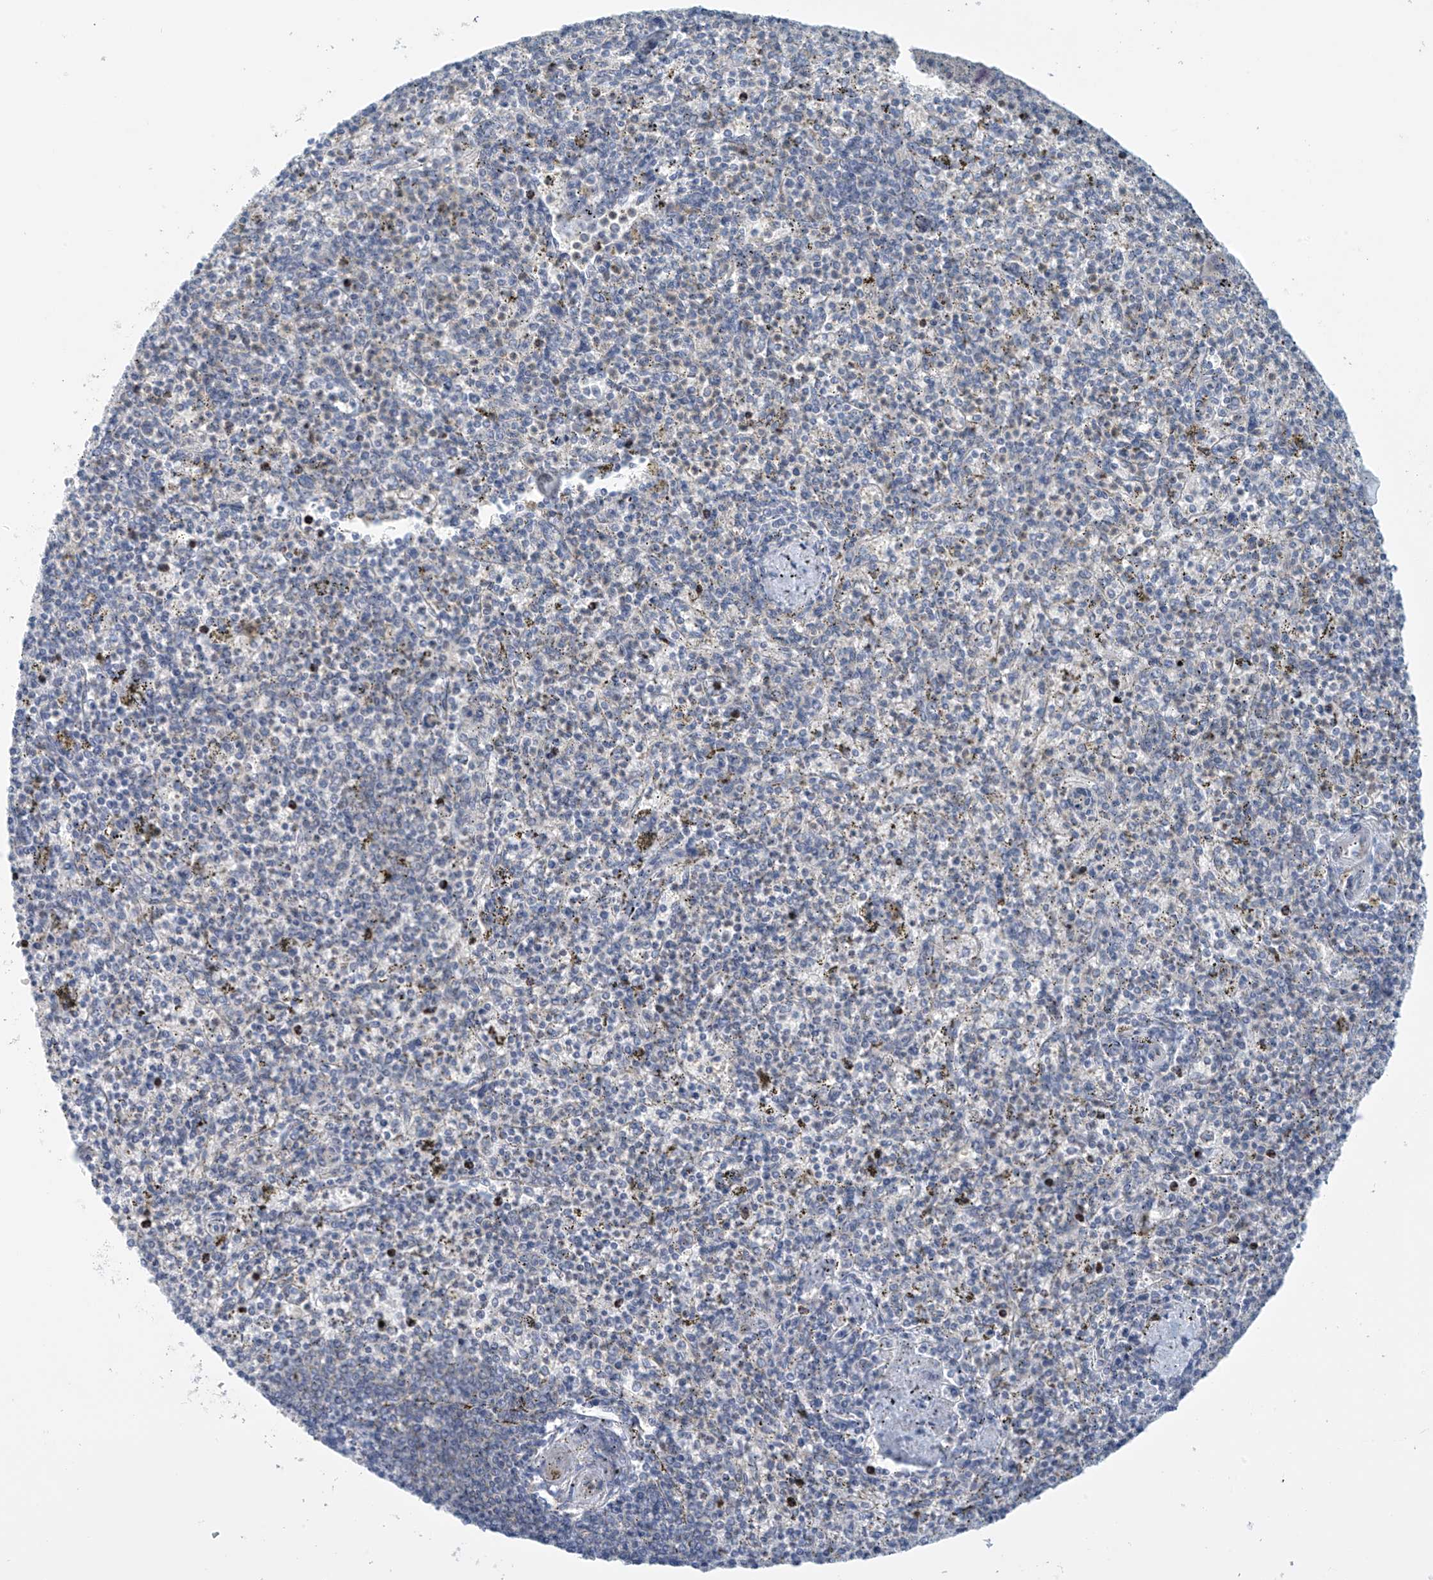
{"staining": {"intensity": "negative", "quantity": "none", "location": "none"}, "tissue": "spleen", "cell_type": "Cells in red pulp", "image_type": "normal", "snomed": [{"axis": "morphology", "description": "Normal tissue, NOS"}, {"axis": "topography", "description": "Spleen"}], "caption": "Immunohistochemistry of unremarkable spleen shows no staining in cells in red pulp.", "gene": "SLC6A12", "patient": {"sex": "male", "age": 72}}